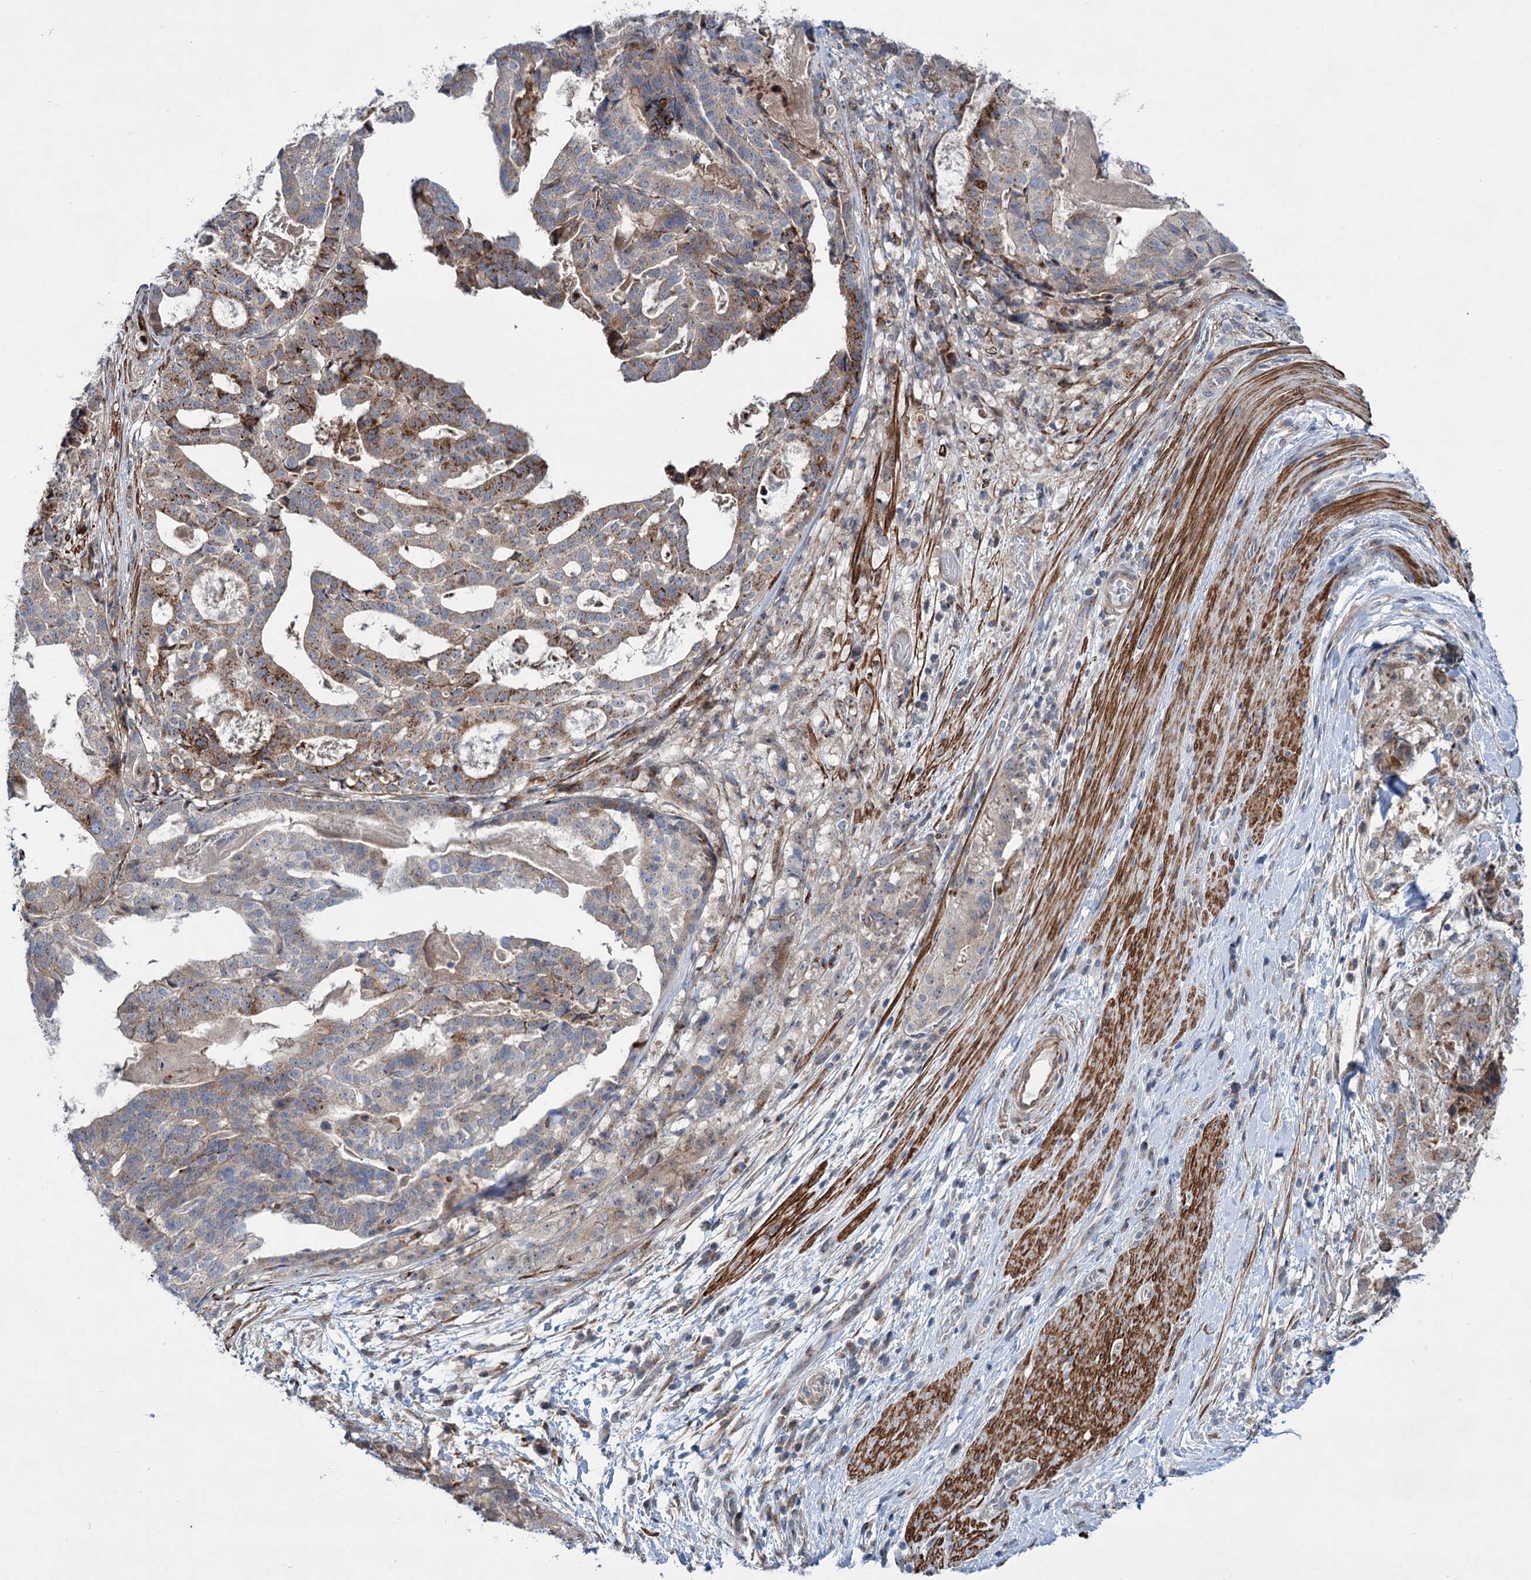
{"staining": {"intensity": "moderate", "quantity": ">75%", "location": "cytoplasmic/membranous"}, "tissue": "stomach cancer", "cell_type": "Tumor cells", "image_type": "cancer", "snomed": [{"axis": "morphology", "description": "Adenocarcinoma, NOS"}, {"axis": "topography", "description": "Stomach"}], "caption": "Moderate cytoplasmic/membranous staining for a protein is present in about >75% of tumor cells of stomach cancer (adenocarcinoma) using immunohistochemistry.", "gene": "ELP4", "patient": {"sex": "male", "age": 48}}